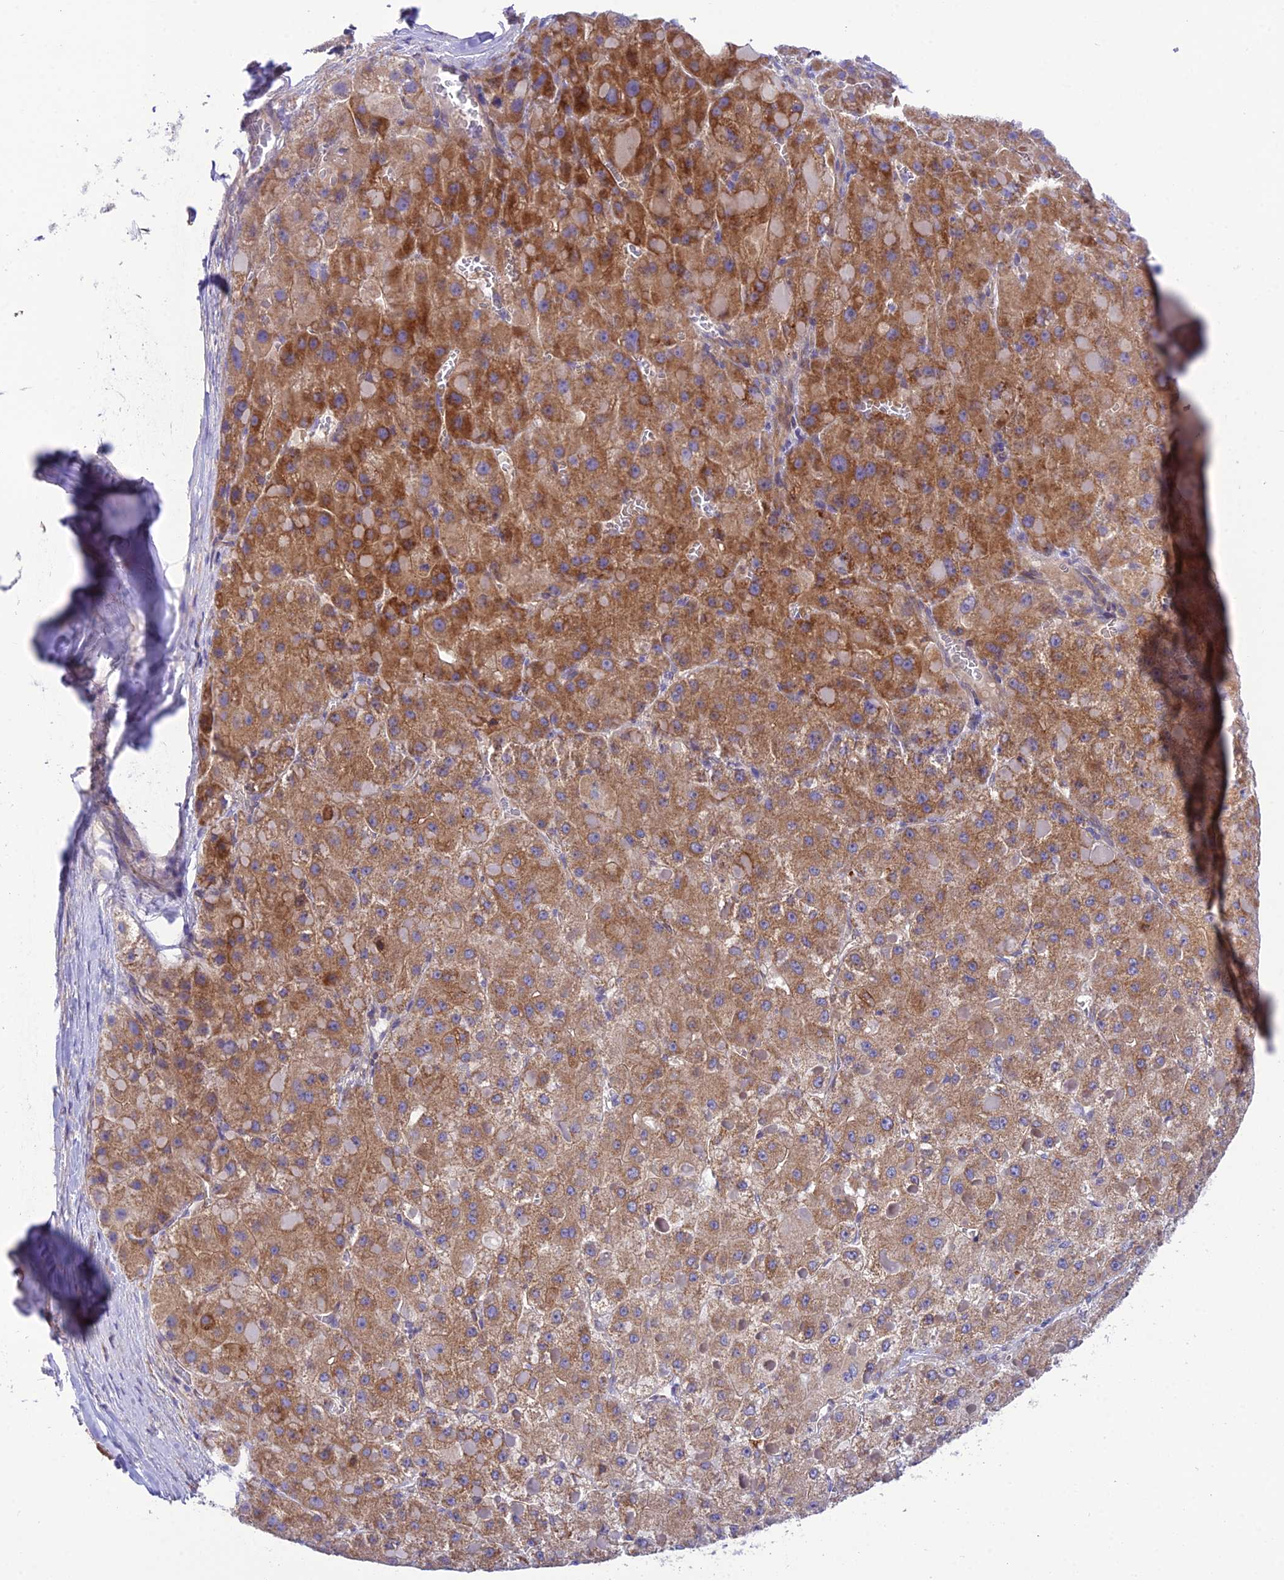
{"staining": {"intensity": "moderate", "quantity": ">75%", "location": "cytoplasmic/membranous"}, "tissue": "liver cancer", "cell_type": "Tumor cells", "image_type": "cancer", "snomed": [{"axis": "morphology", "description": "Carcinoma, Hepatocellular, NOS"}, {"axis": "topography", "description": "Liver"}], "caption": "This image demonstrates hepatocellular carcinoma (liver) stained with immunohistochemistry (IHC) to label a protein in brown. The cytoplasmic/membranous of tumor cells show moderate positivity for the protein. Nuclei are counter-stained blue.", "gene": "TRIM43B", "patient": {"sex": "female", "age": 73}}